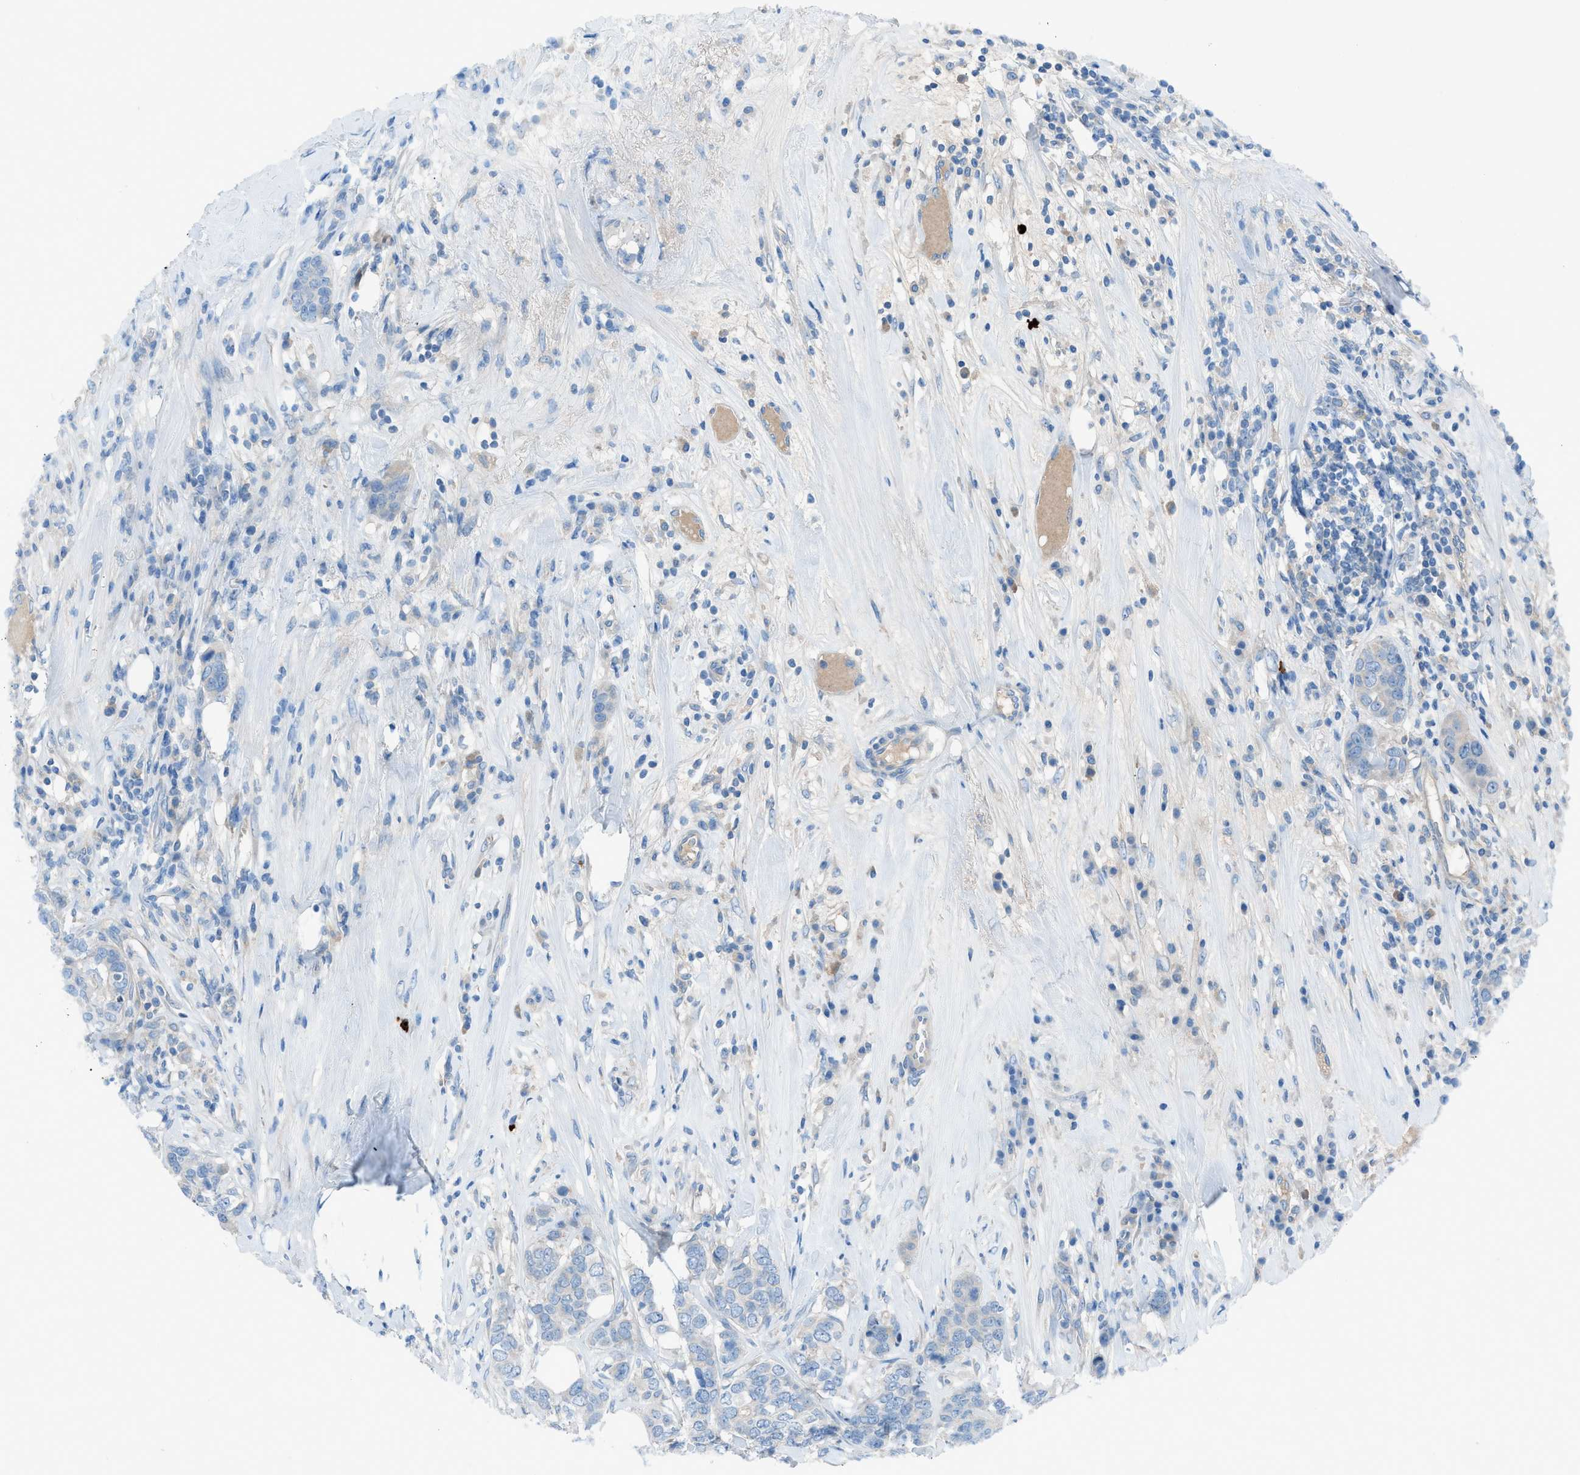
{"staining": {"intensity": "negative", "quantity": "none", "location": "none"}, "tissue": "breast cancer", "cell_type": "Tumor cells", "image_type": "cancer", "snomed": [{"axis": "morphology", "description": "Lobular carcinoma"}, {"axis": "topography", "description": "Breast"}], "caption": "This histopathology image is of breast lobular carcinoma stained with immunohistochemistry (IHC) to label a protein in brown with the nuclei are counter-stained blue. There is no staining in tumor cells. (DAB (3,3'-diaminobenzidine) immunohistochemistry visualized using brightfield microscopy, high magnification).", "gene": "C5AR2", "patient": {"sex": "female", "age": 59}}